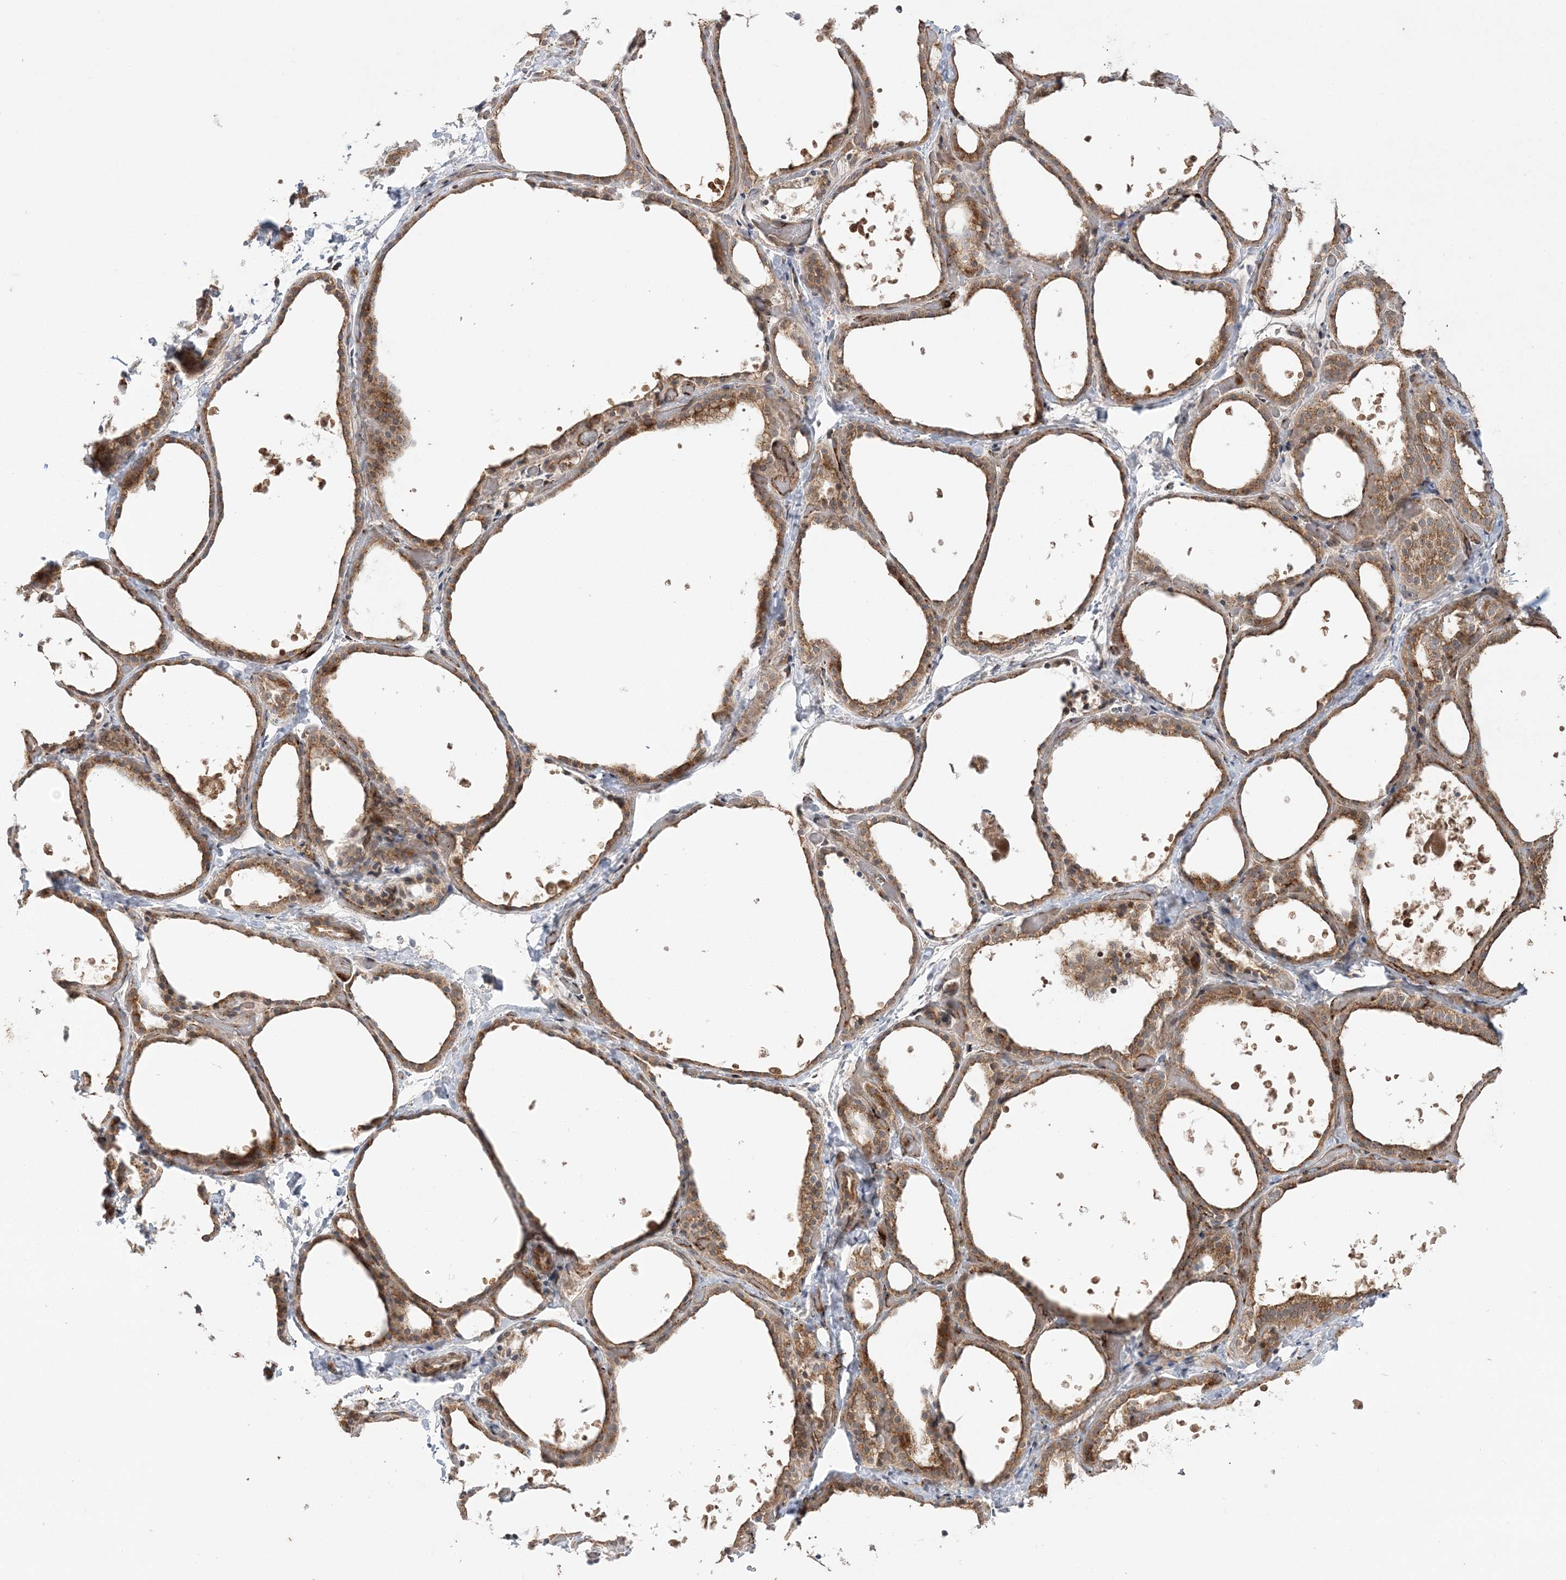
{"staining": {"intensity": "moderate", "quantity": ">75%", "location": "cytoplasmic/membranous"}, "tissue": "thyroid gland", "cell_type": "Glandular cells", "image_type": "normal", "snomed": [{"axis": "morphology", "description": "Normal tissue, NOS"}, {"axis": "topography", "description": "Thyroid gland"}], "caption": "Immunohistochemical staining of normal thyroid gland demonstrates medium levels of moderate cytoplasmic/membranous positivity in approximately >75% of glandular cells.", "gene": "ABCC3", "patient": {"sex": "female", "age": 44}}